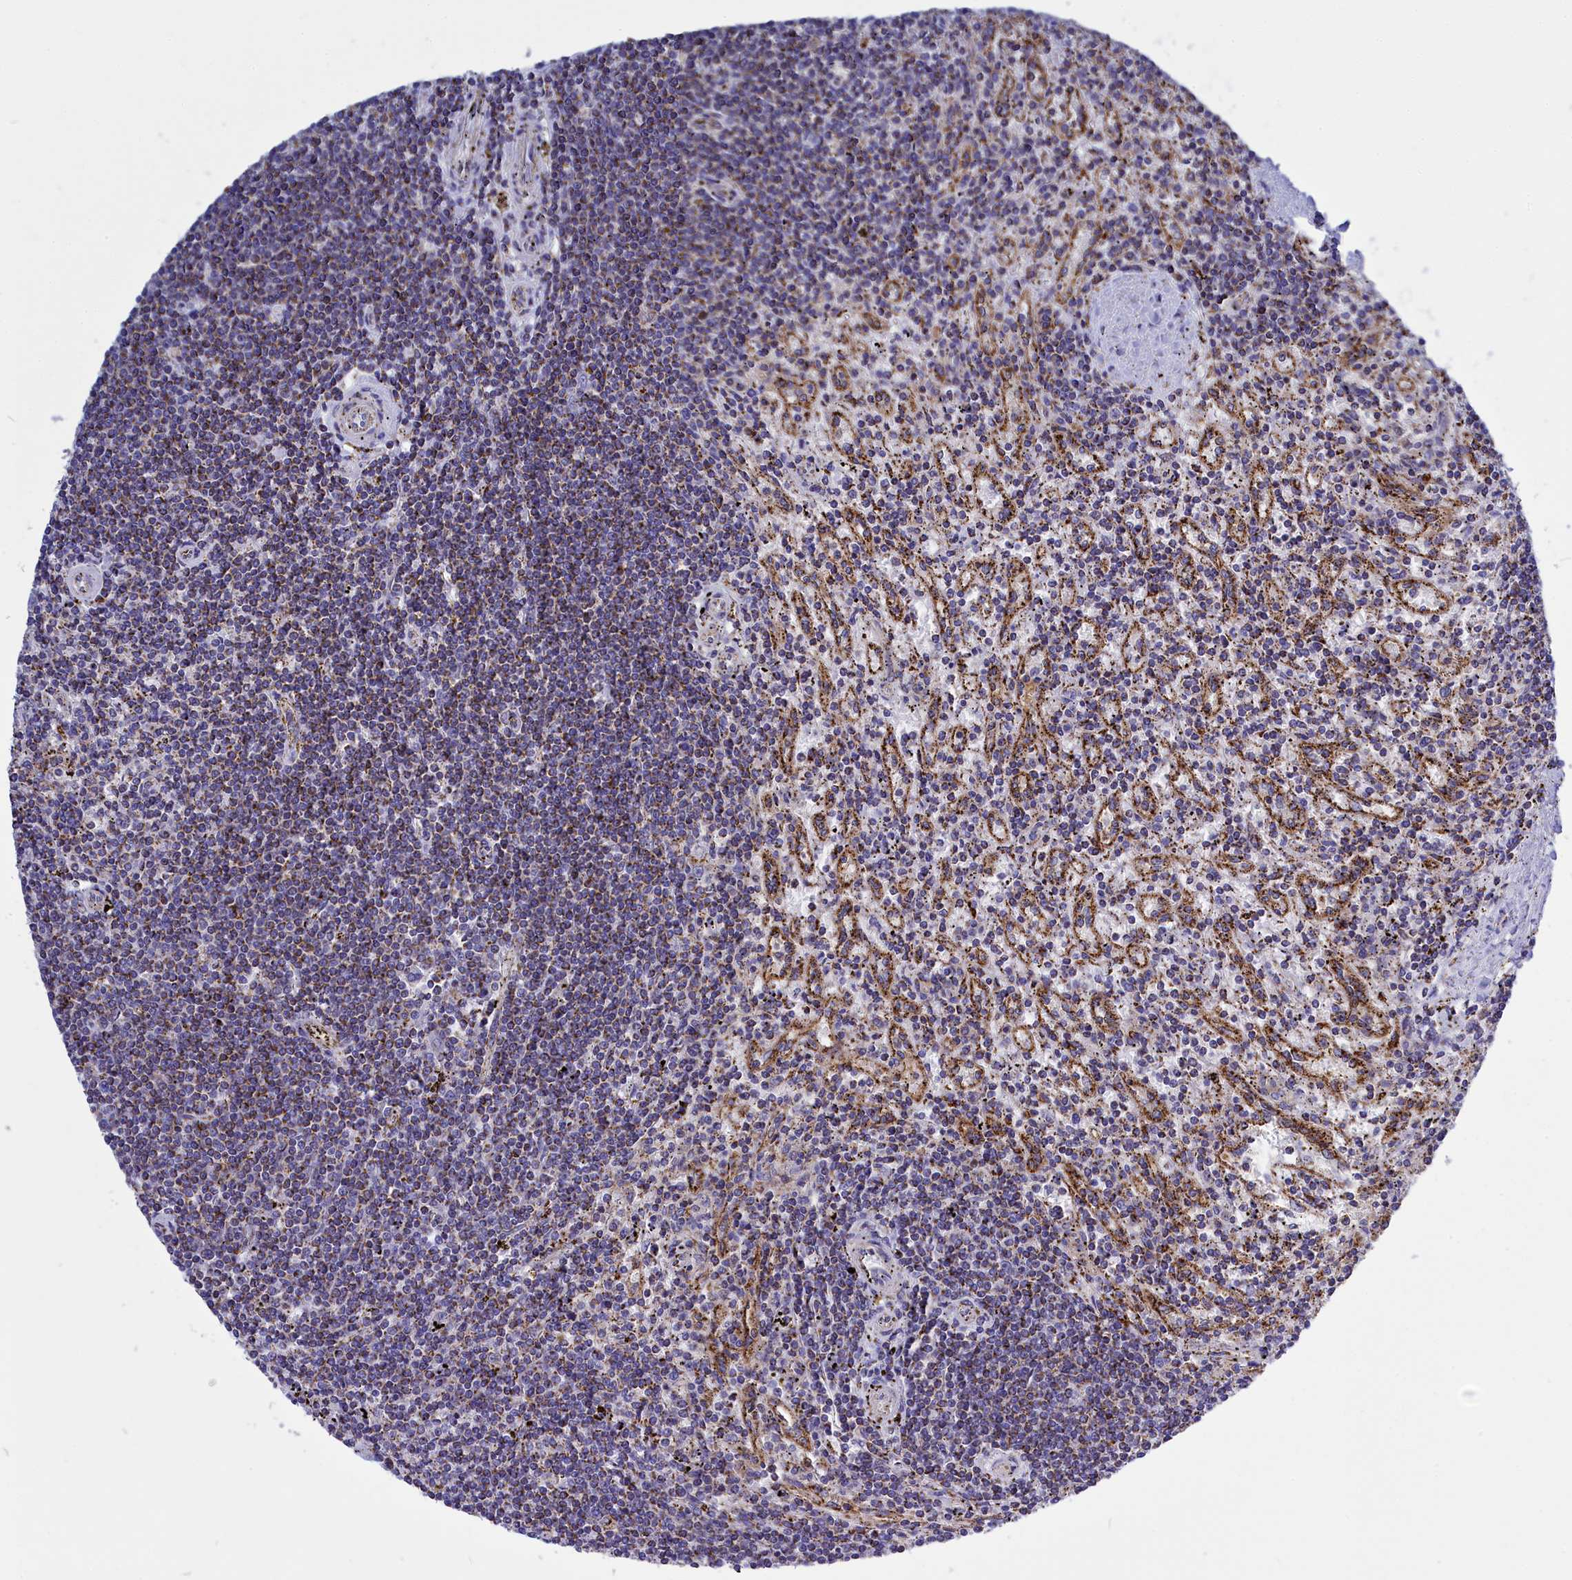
{"staining": {"intensity": "moderate", "quantity": ">75%", "location": "cytoplasmic/membranous"}, "tissue": "lymphoma", "cell_type": "Tumor cells", "image_type": "cancer", "snomed": [{"axis": "morphology", "description": "Malignant lymphoma, non-Hodgkin's type, Low grade"}, {"axis": "topography", "description": "Spleen"}], "caption": "Lymphoma stained with immunohistochemistry (IHC) demonstrates moderate cytoplasmic/membranous expression in about >75% of tumor cells.", "gene": "CCRL2", "patient": {"sex": "male", "age": 76}}